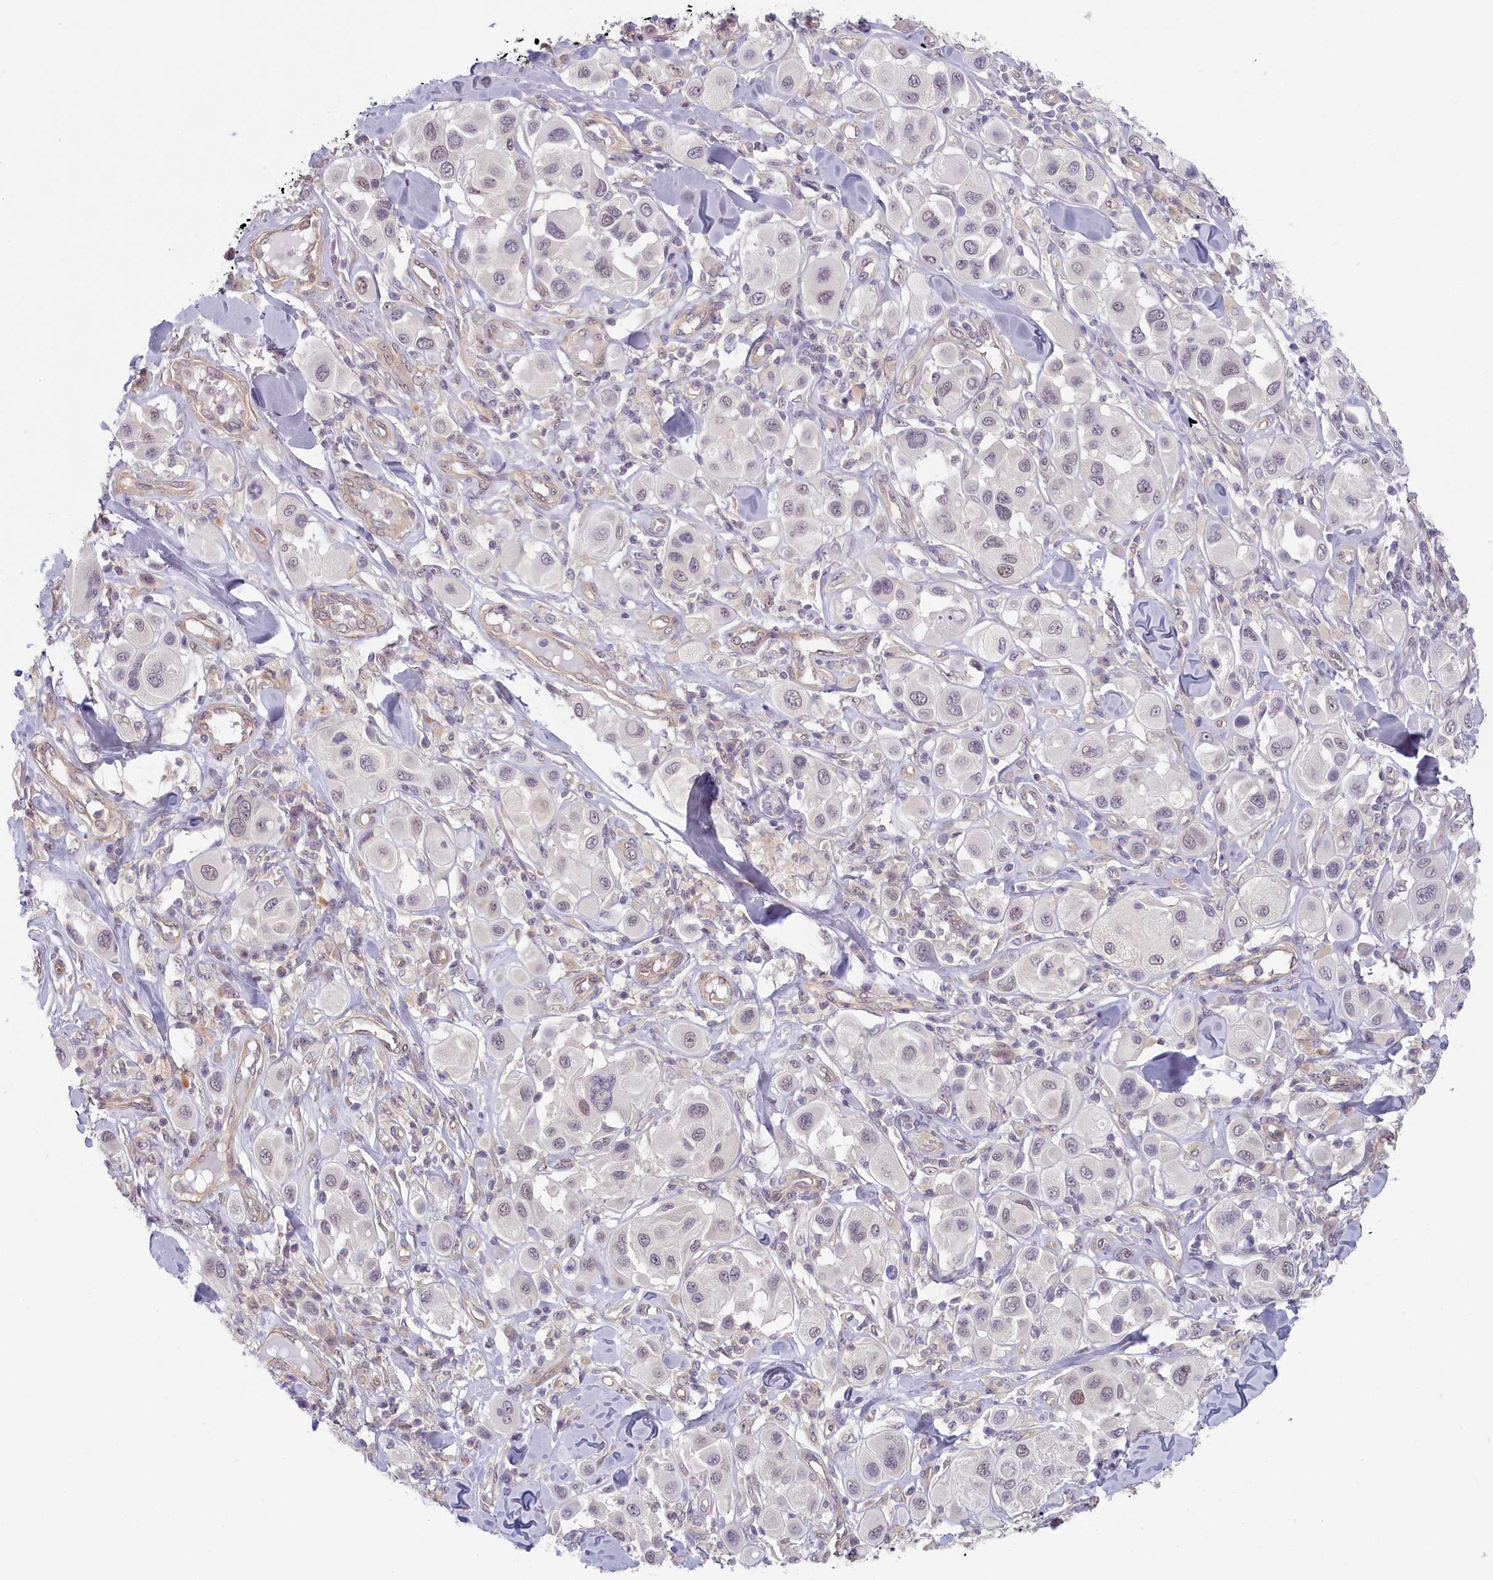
{"staining": {"intensity": "weak", "quantity": "<25%", "location": "nuclear"}, "tissue": "melanoma", "cell_type": "Tumor cells", "image_type": "cancer", "snomed": [{"axis": "morphology", "description": "Malignant melanoma, Metastatic site"}, {"axis": "topography", "description": "Skin"}], "caption": "A high-resolution histopathology image shows immunohistochemistry staining of melanoma, which reveals no significant staining in tumor cells.", "gene": "C19orf44", "patient": {"sex": "male", "age": 41}}